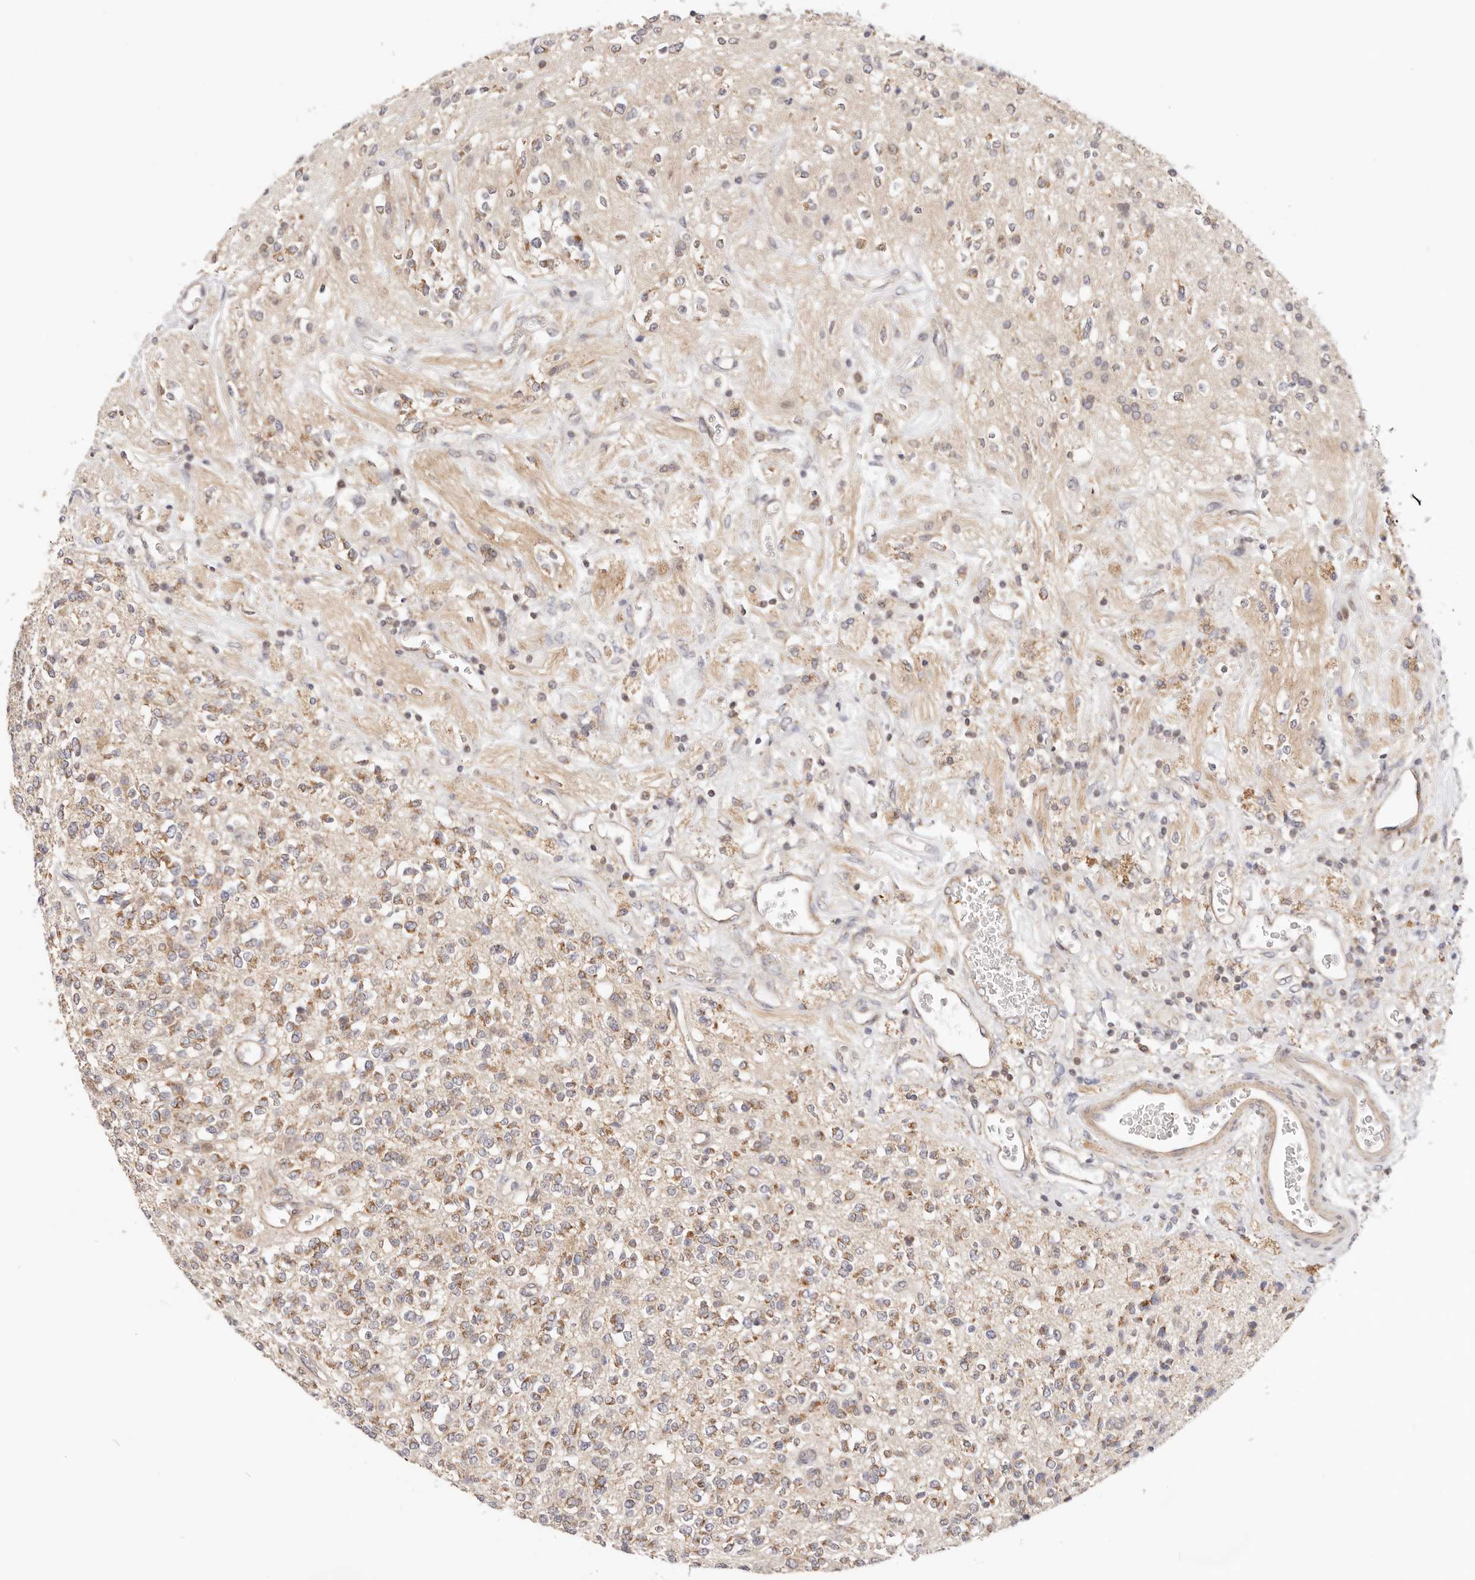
{"staining": {"intensity": "moderate", "quantity": ">75%", "location": "cytoplasmic/membranous"}, "tissue": "glioma", "cell_type": "Tumor cells", "image_type": "cancer", "snomed": [{"axis": "morphology", "description": "Glioma, malignant, High grade"}, {"axis": "topography", "description": "Brain"}], "caption": "Human malignant glioma (high-grade) stained with a protein marker displays moderate staining in tumor cells.", "gene": "KCMF1", "patient": {"sex": "male", "age": 34}}